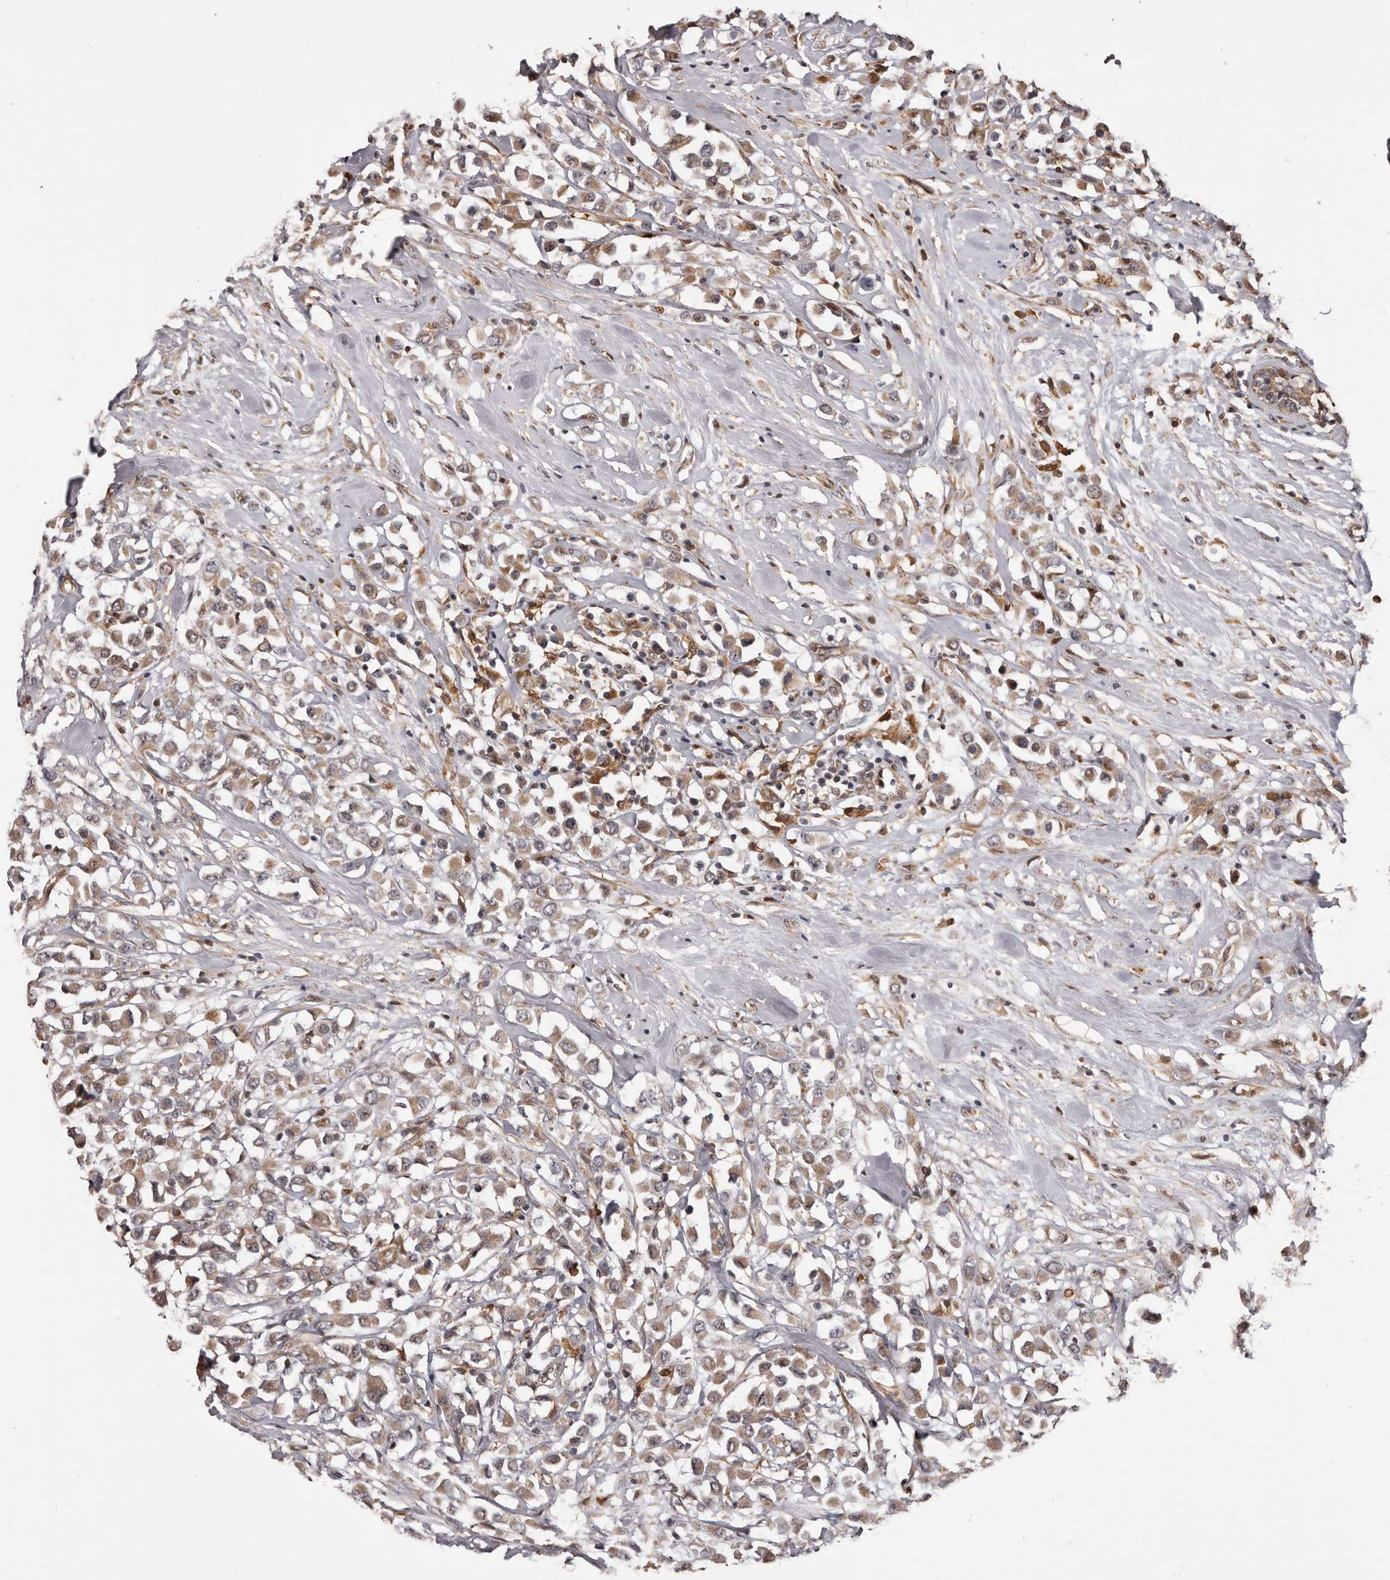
{"staining": {"intensity": "moderate", "quantity": ">75%", "location": "cytoplasmic/membranous"}, "tissue": "breast cancer", "cell_type": "Tumor cells", "image_type": "cancer", "snomed": [{"axis": "morphology", "description": "Duct carcinoma"}, {"axis": "topography", "description": "Breast"}], "caption": "Tumor cells exhibit medium levels of moderate cytoplasmic/membranous staining in approximately >75% of cells in invasive ductal carcinoma (breast).", "gene": "ZCCHC7", "patient": {"sex": "female", "age": 61}}